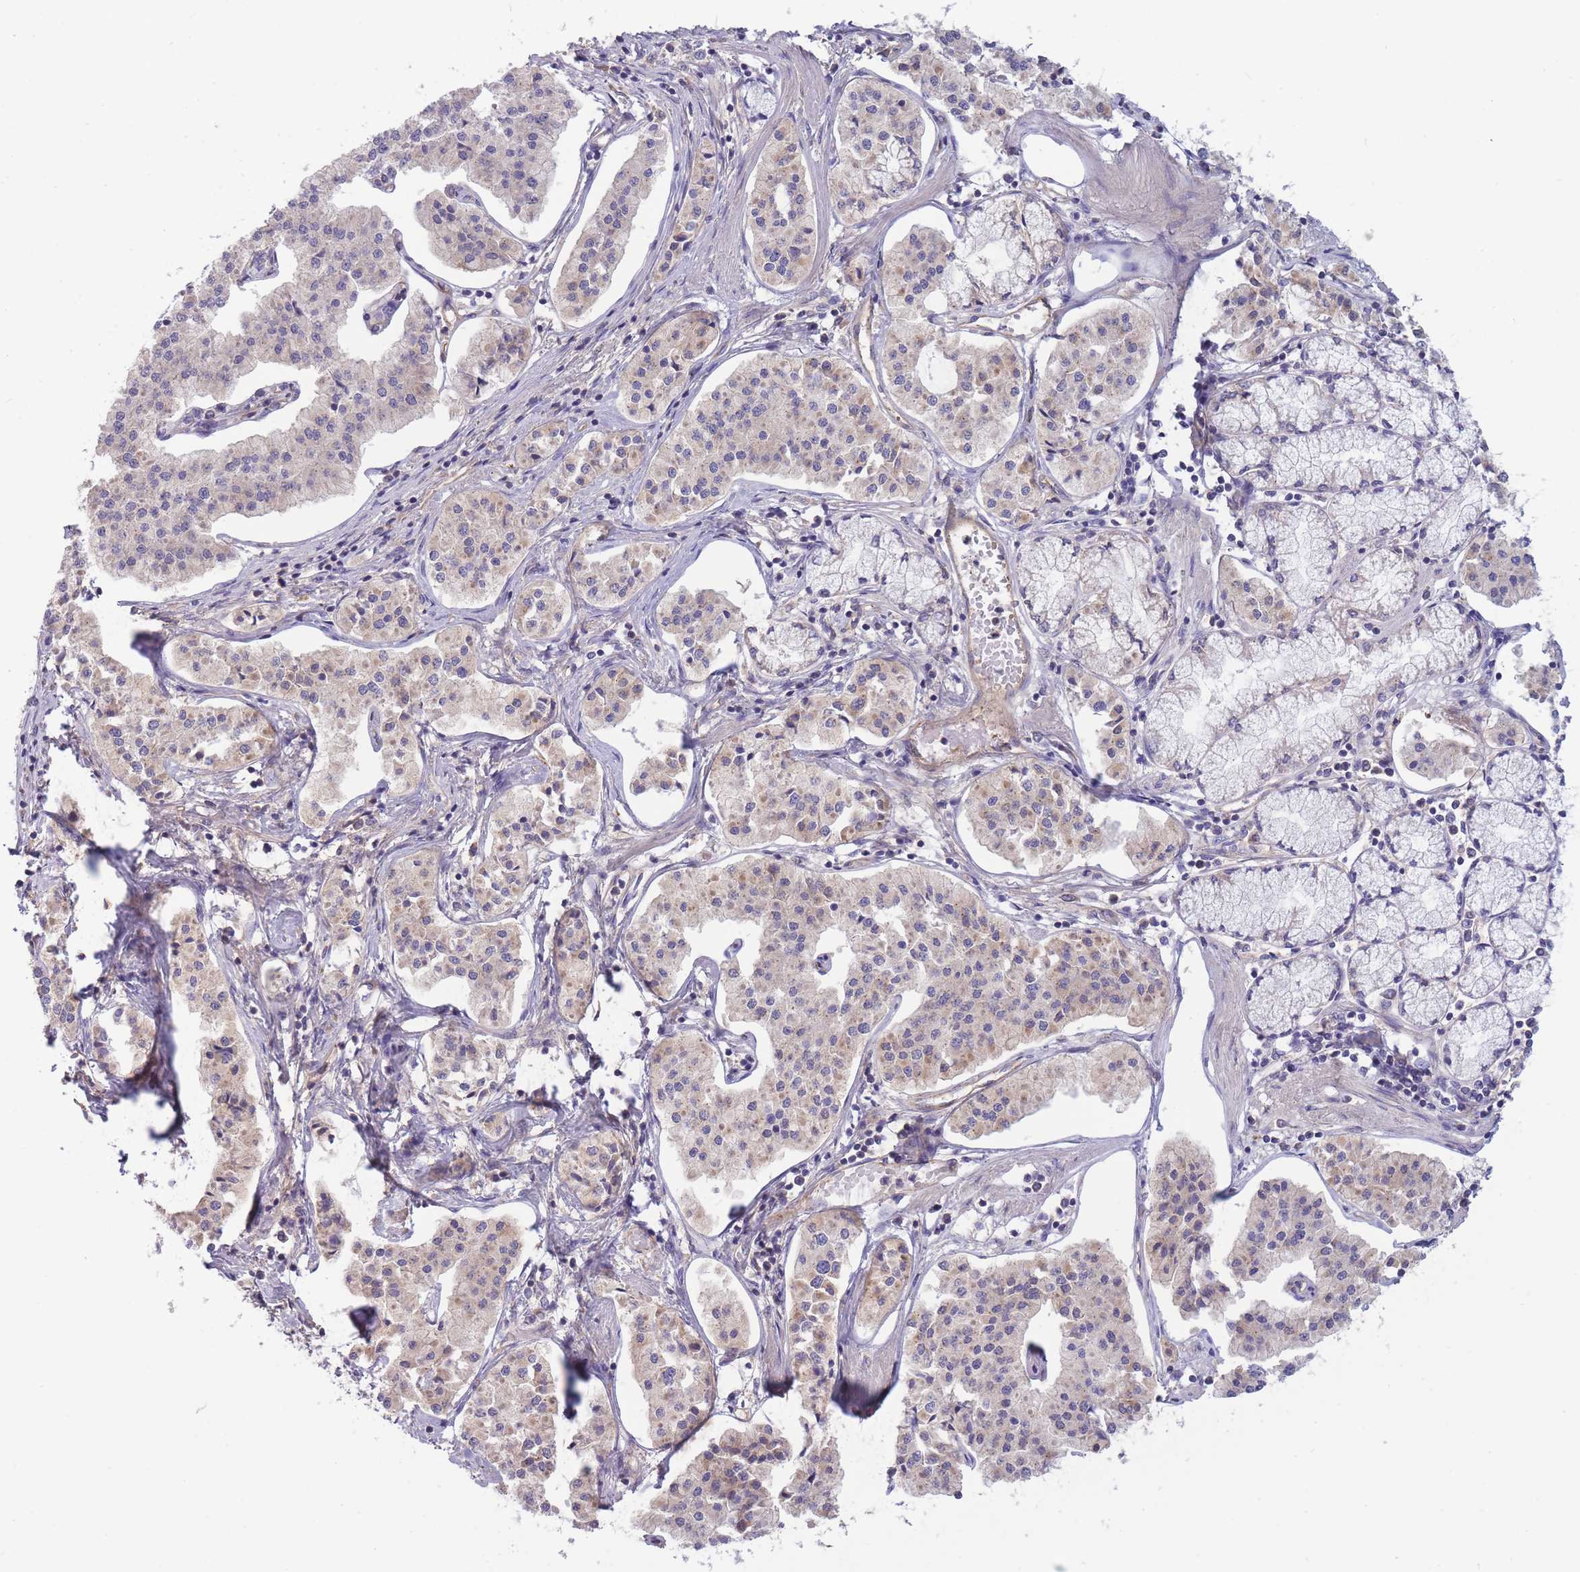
{"staining": {"intensity": "negative", "quantity": "none", "location": "none"}, "tissue": "pancreatic cancer", "cell_type": "Tumor cells", "image_type": "cancer", "snomed": [{"axis": "morphology", "description": "Adenocarcinoma, NOS"}, {"axis": "topography", "description": "Pancreas"}], "caption": "Tumor cells show no significant expression in pancreatic cancer (adenocarcinoma).", "gene": "NDUFAF5", "patient": {"sex": "female", "age": 50}}